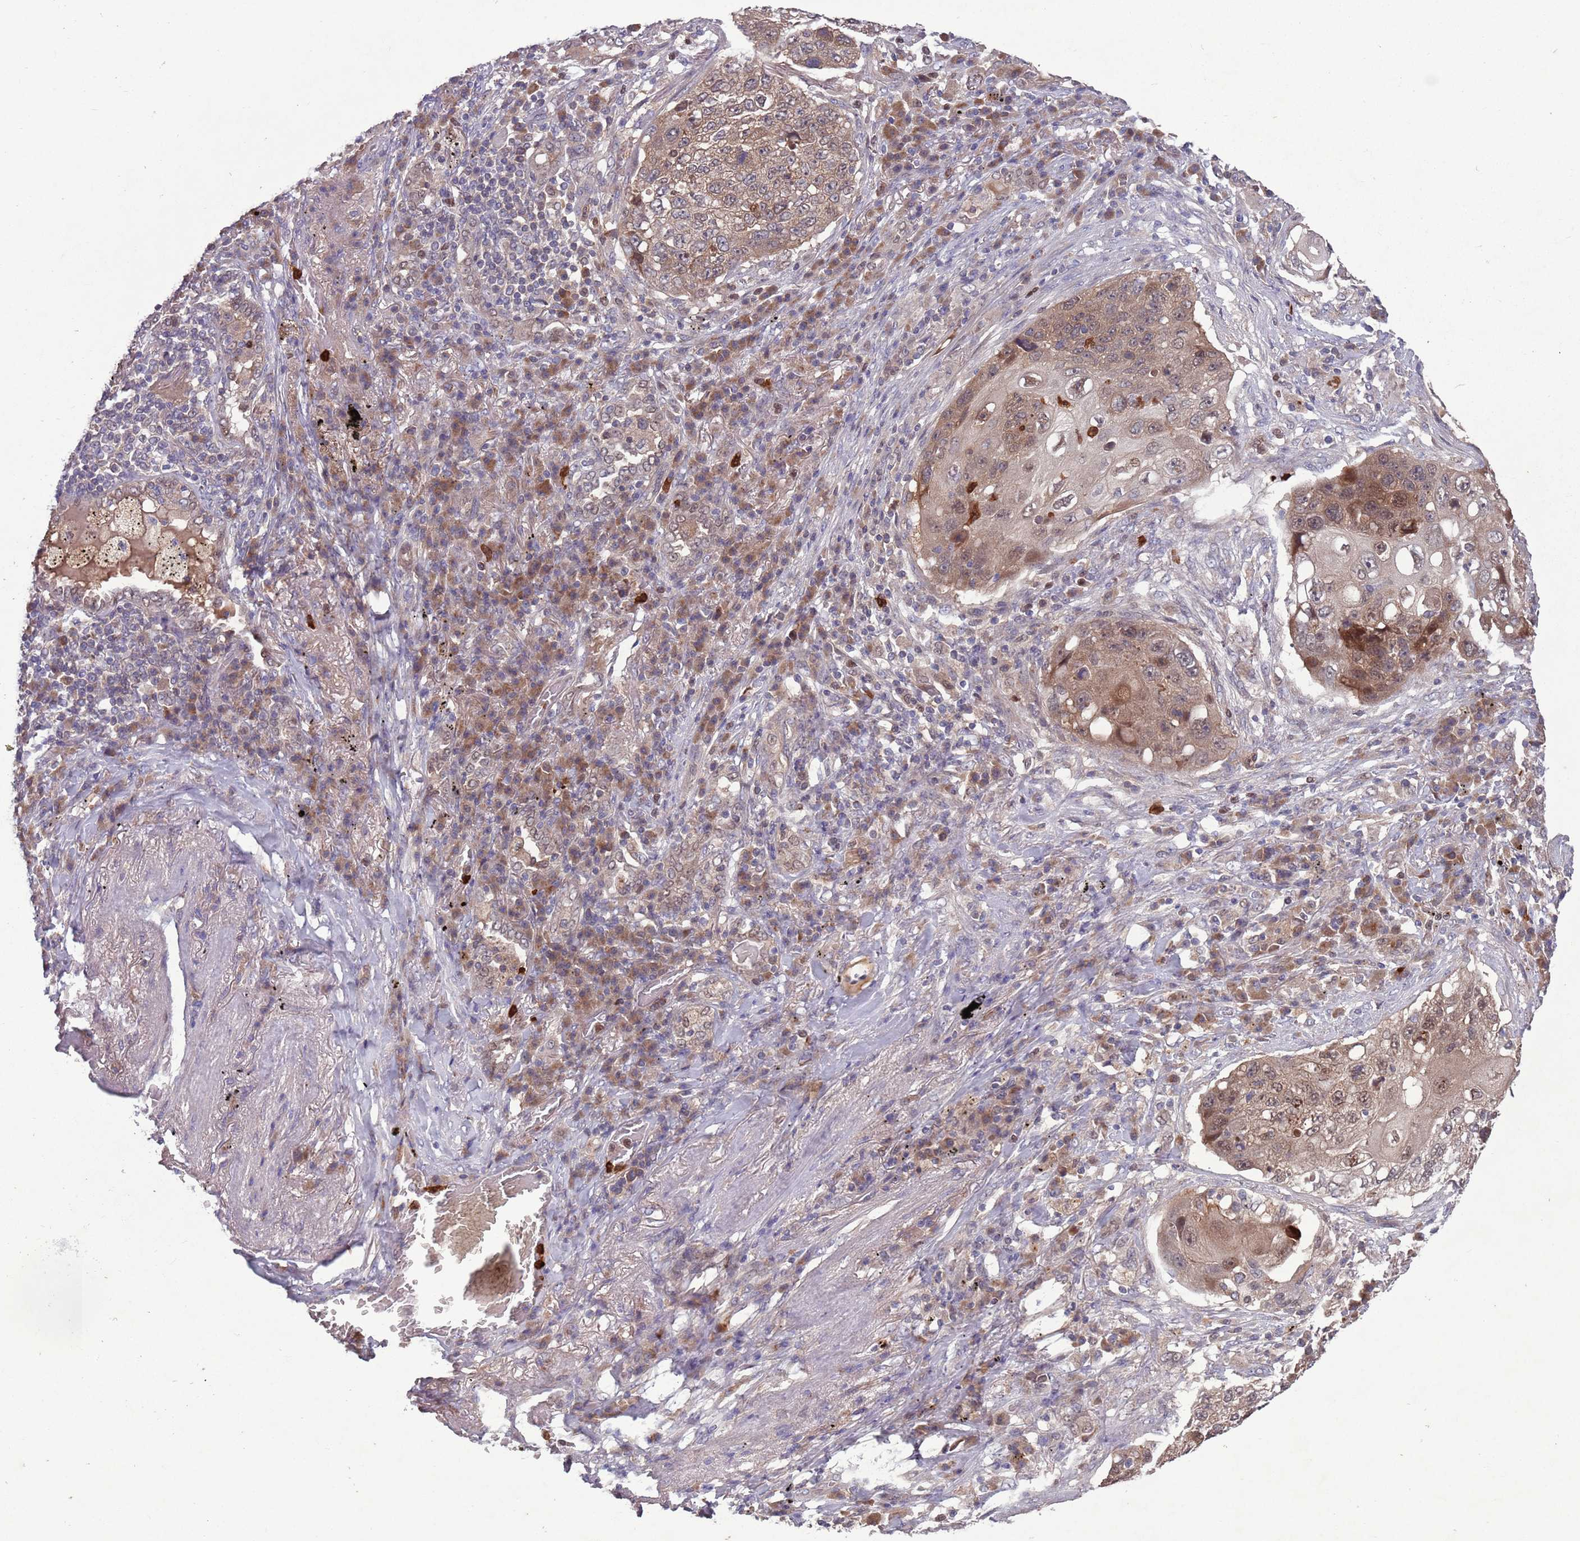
{"staining": {"intensity": "weak", "quantity": ">75%", "location": "cytoplasmic/membranous"}, "tissue": "lung cancer", "cell_type": "Tumor cells", "image_type": "cancer", "snomed": [{"axis": "morphology", "description": "Squamous cell carcinoma, NOS"}, {"axis": "topography", "description": "Lung"}], "caption": "This histopathology image exhibits immunohistochemistry (IHC) staining of human squamous cell carcinoma (lung), with low weak cytoplasmic/membranous staining in about >75% of tumor cells.", "gene": "TYW1", "patient": {"sex": "female", "age": 63}}